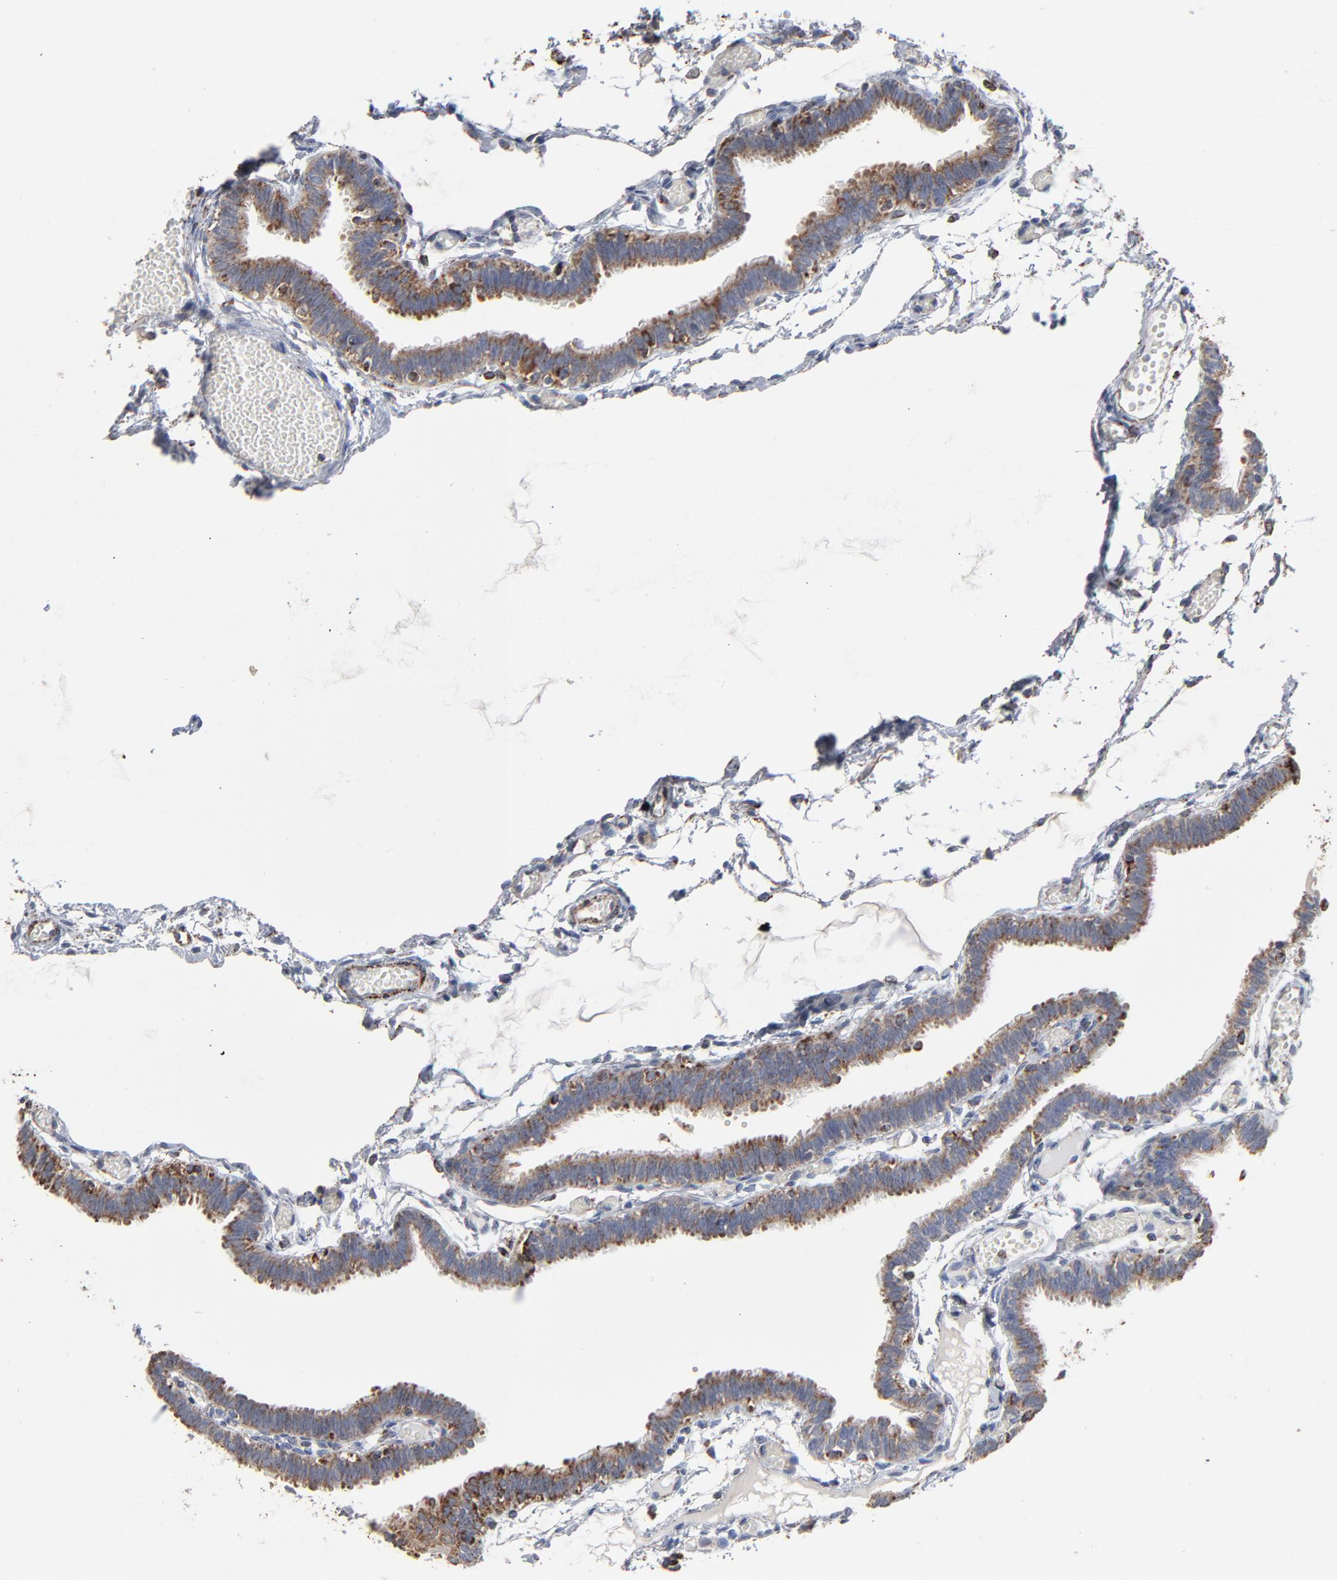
{"staining": {"intensity": "moderate", "quantity": ">75%", "location": "cytoplasmic/membranous"}, "tissue": "fallopian tube", "cell_type": "Glandular cells", "image_type": "normal", "snomed": [{"axis": "morphology", "description": "Normal tissue, NOS"}, {"axis": "topography", "description": "Fallopian tube"}], "caption": "Immunohistochemistry (IHC) staining of benign fallopian tube, which shows medium levels of moderate cytoplasmic/membranous expression in about >75% of glandular cells indicating moderate cytoplasmic/membranous protein staining. The staining was performed using DAB (3,3'-diaminobenzidine) (brown) for protein detection and nuclei were counterstained in hematoxylin (blue).", "gene": "UQCRC1", "patient": {"sex": "female", "age": 29}}